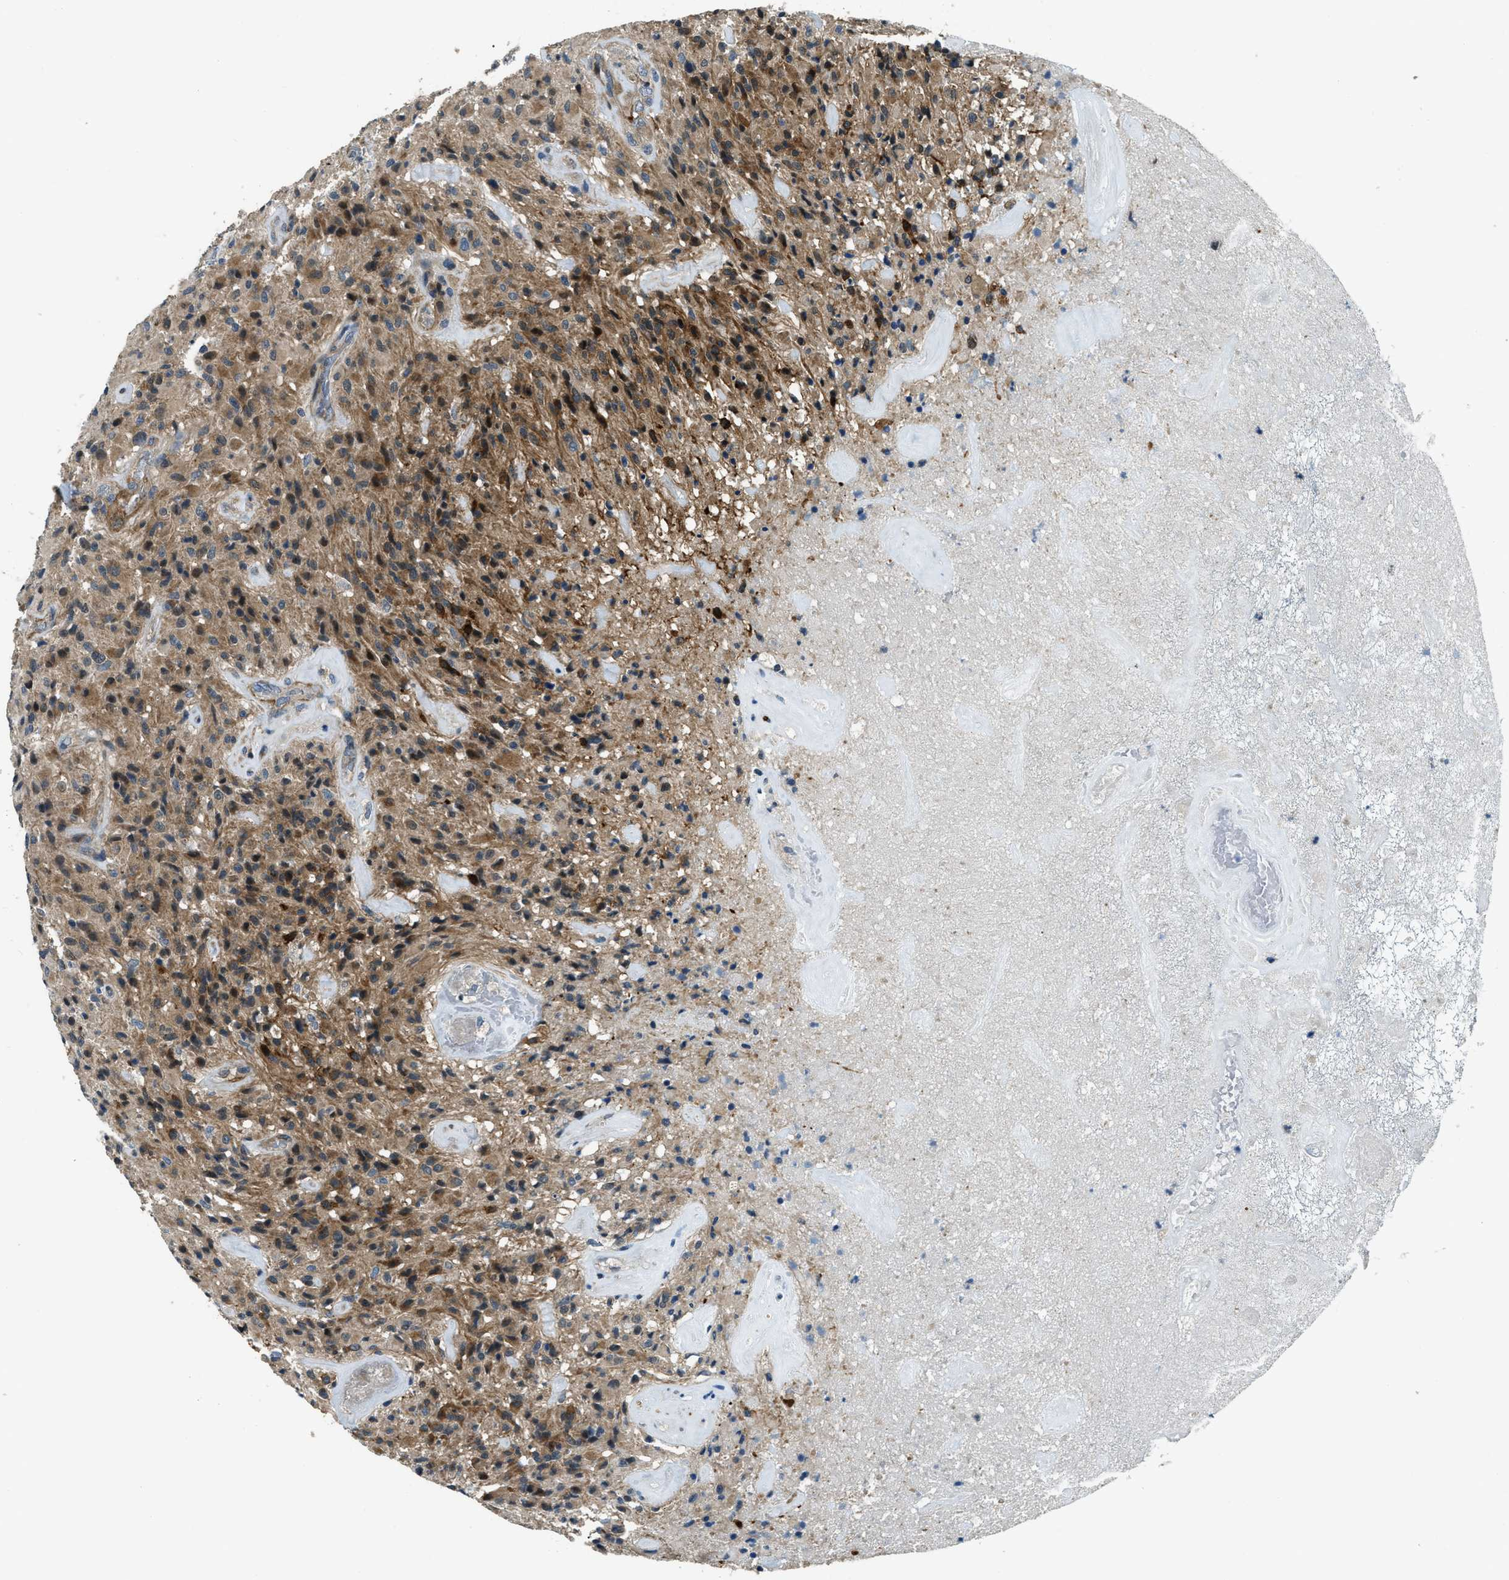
{"staining": {"intensity": "moderate", "quantity": ">75%", "location": "cytoplasmic/membranous"}, "tissue": "glioma", "cell_type": "Tumor cells", "image_type": "cancer", "snomed": [{"axis": "morphology", "description": "Glioma, malignant, High grade"}, {"axis": "topography", "description": "Brain"}], "caption": "Malignant high-grade glioma stained with DAB (3,3'-diaminobenzidine) IHC shows medium levels of moderate cytoplasmic/membranous positivity in about >75% of tumor cells.", "gene": "NUDCD3", "patient": {"sex": "male", "age": 71}}